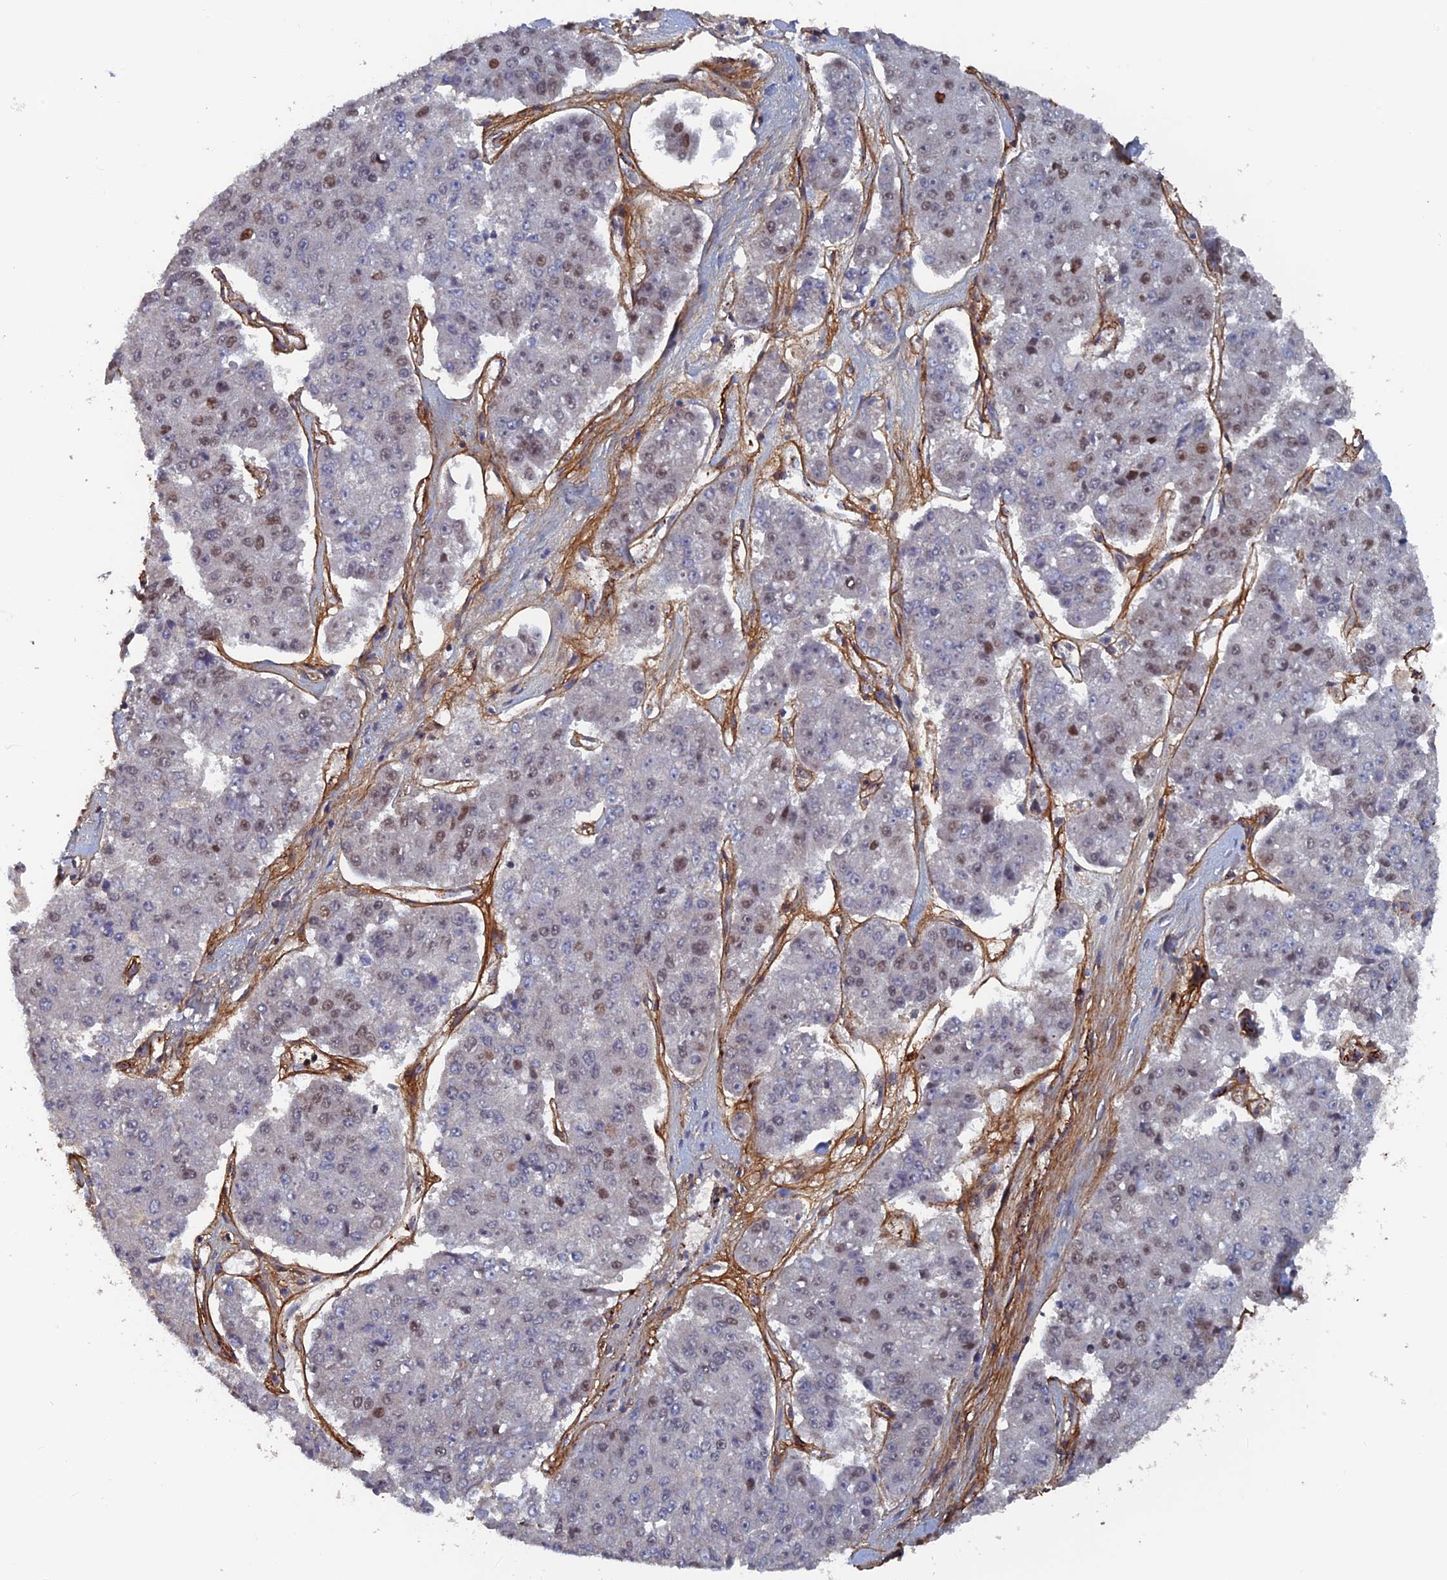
{"staining": {"intensity": "moderate", "quantity": "<25%", "location": "nuclear"}, "tissue": "pancreatic cancer", "cell_type": "Tumor cells", "image_type": "cancer", "snomed": [{"axis": "morphology", "description": "Adenocarcinoma, NOS"}, {"axis": "topography", "description": "Pancreas"}], "caption": "A high-resolution micrograph shows IHC staining of pancreatic adenocarcinoma, which exhibits moderate nuclear positivity in about <25% of tumor cells.", "gene": "SH3D21", "patient": {"sex": "male", "age": 50}}